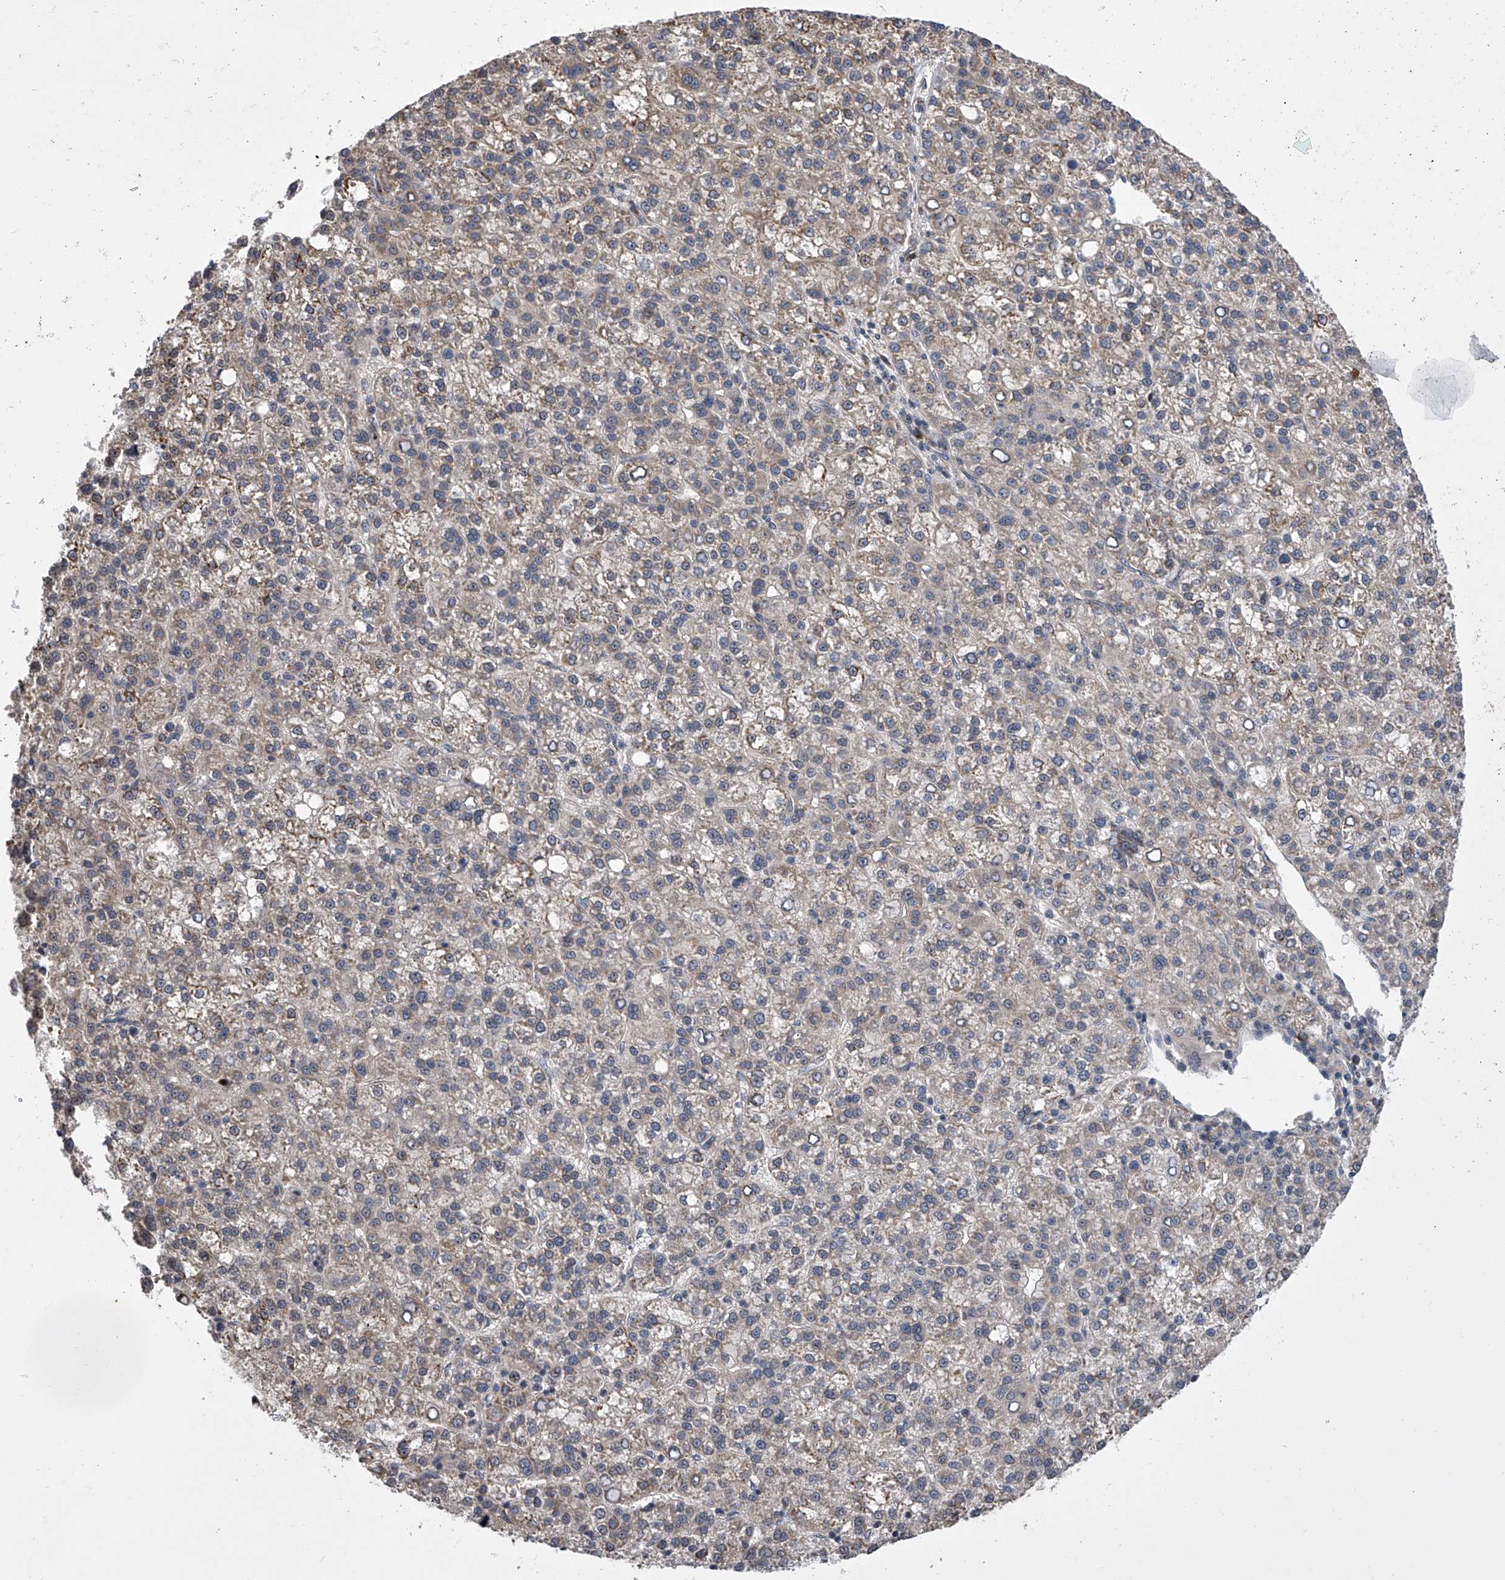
{"staining": {"intensity": "negative", "quantity": "none", "location": "none"}, "tissue": "liver cancer", "cell_type": "Tumor cells", "image_type": "cancer", "snomed": [{"axis": "morphology", "description": "Carcinoma, Hepatocellular, NOS"}, {"axis": "topography", "description": "Liver"}], "caption": "Liver cancer stained for a protein using immunohistochemistry shows no expression tumor cells.", "gene": "DLGAP2", "patient": {"sex": "female", "age": 58}}